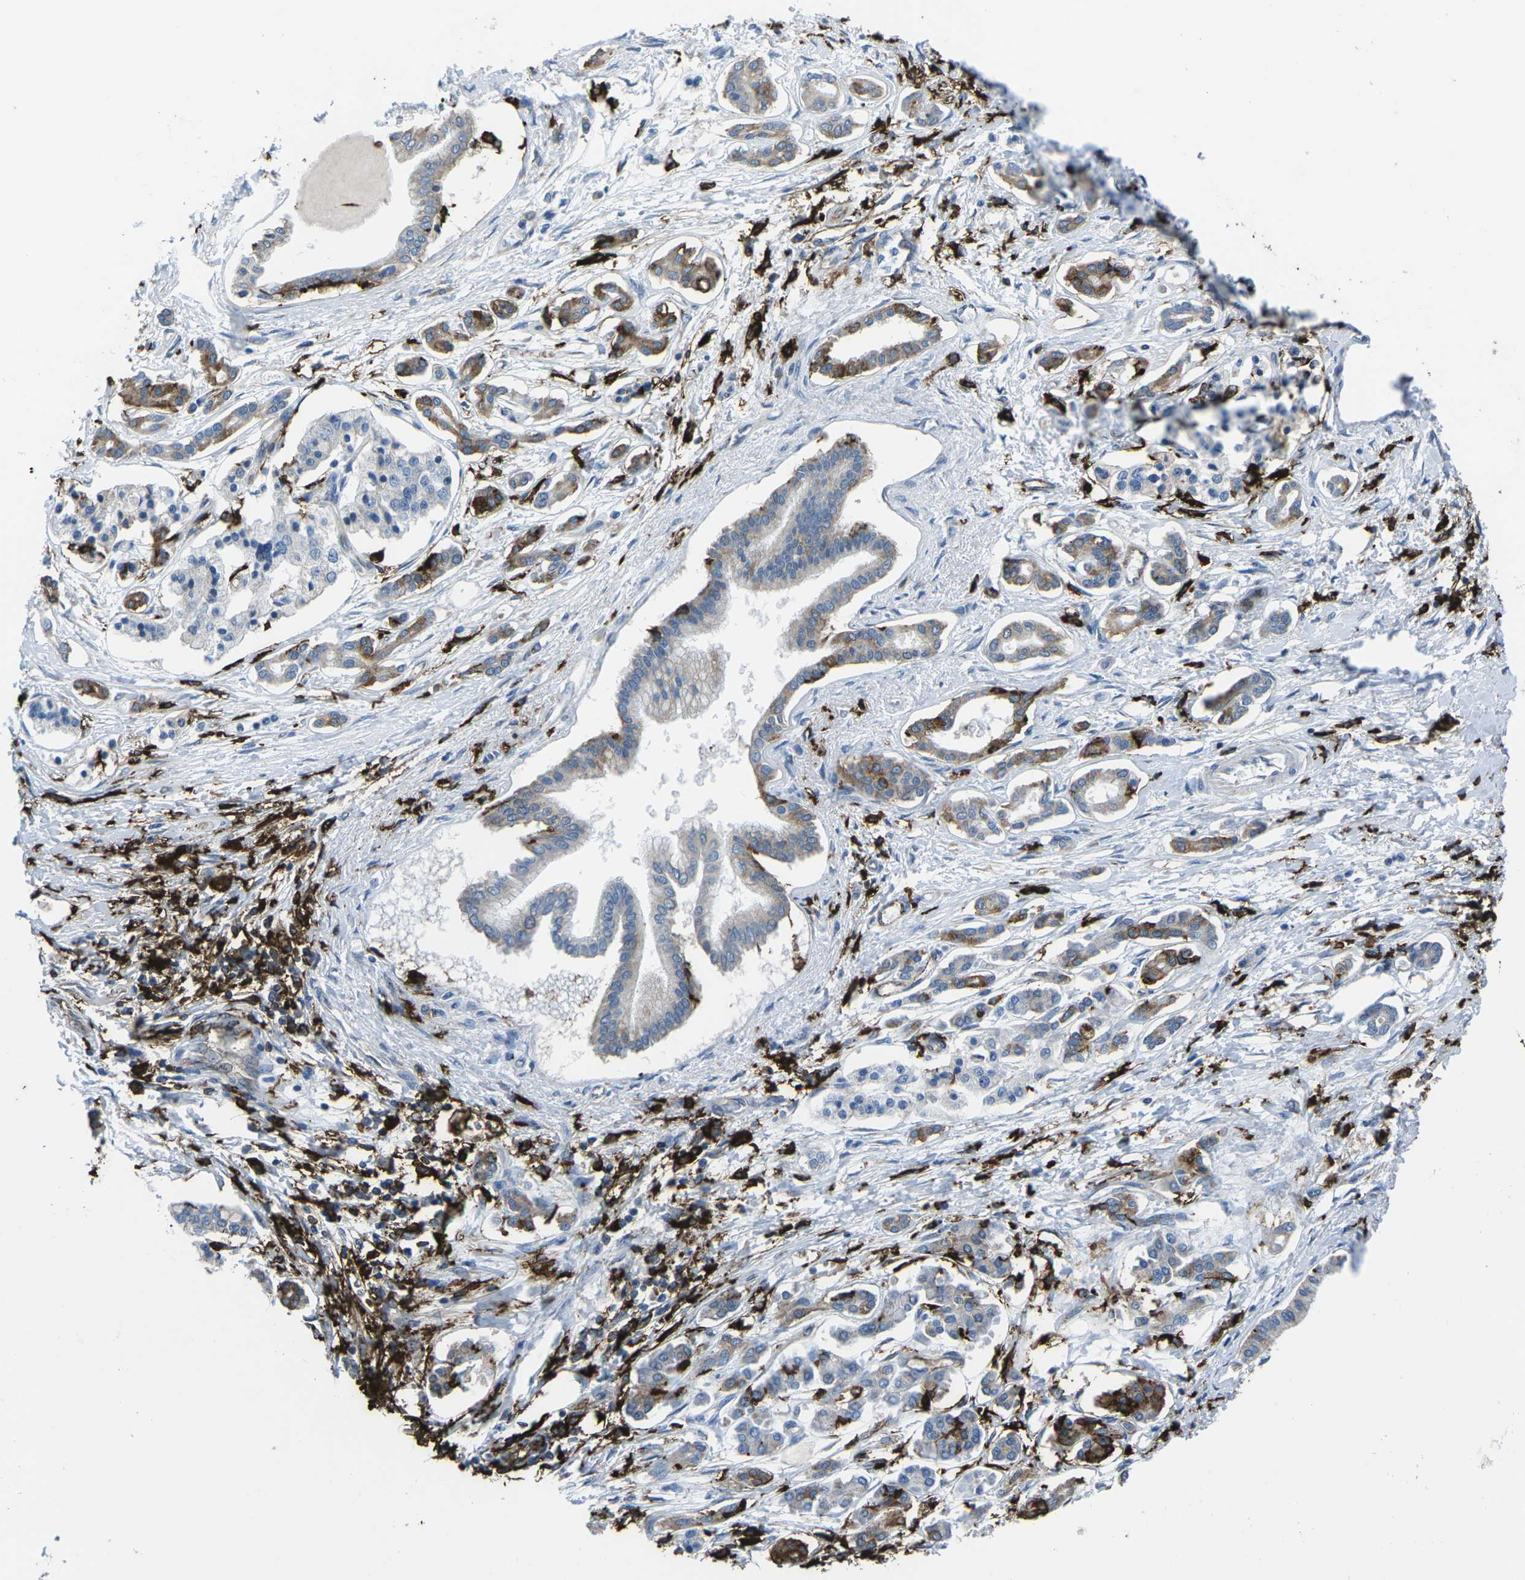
{"staining": {"intensity": "moderate", "quantity": "<25%", "location": "cytoplasmic/membranous"}, "tissue": "pancreatic cancer", "cell_type": "Tumor cells", "image_type": "cancer", "snomed": [{"axis": "morphology", "description": "Adenocarcinoma, NOS"}, {"axis": "topography", "description": "Pancreas"}], "caption": "An IHC micrograph of tumor tissue is shown. Protein staining in brown shows moderate cytoplasmic/membranous positivity in pancreatic adenocarcinoma within tumor cells.", "gene": "PTPN1", "patient": {"sex": "male", "age": 56}}